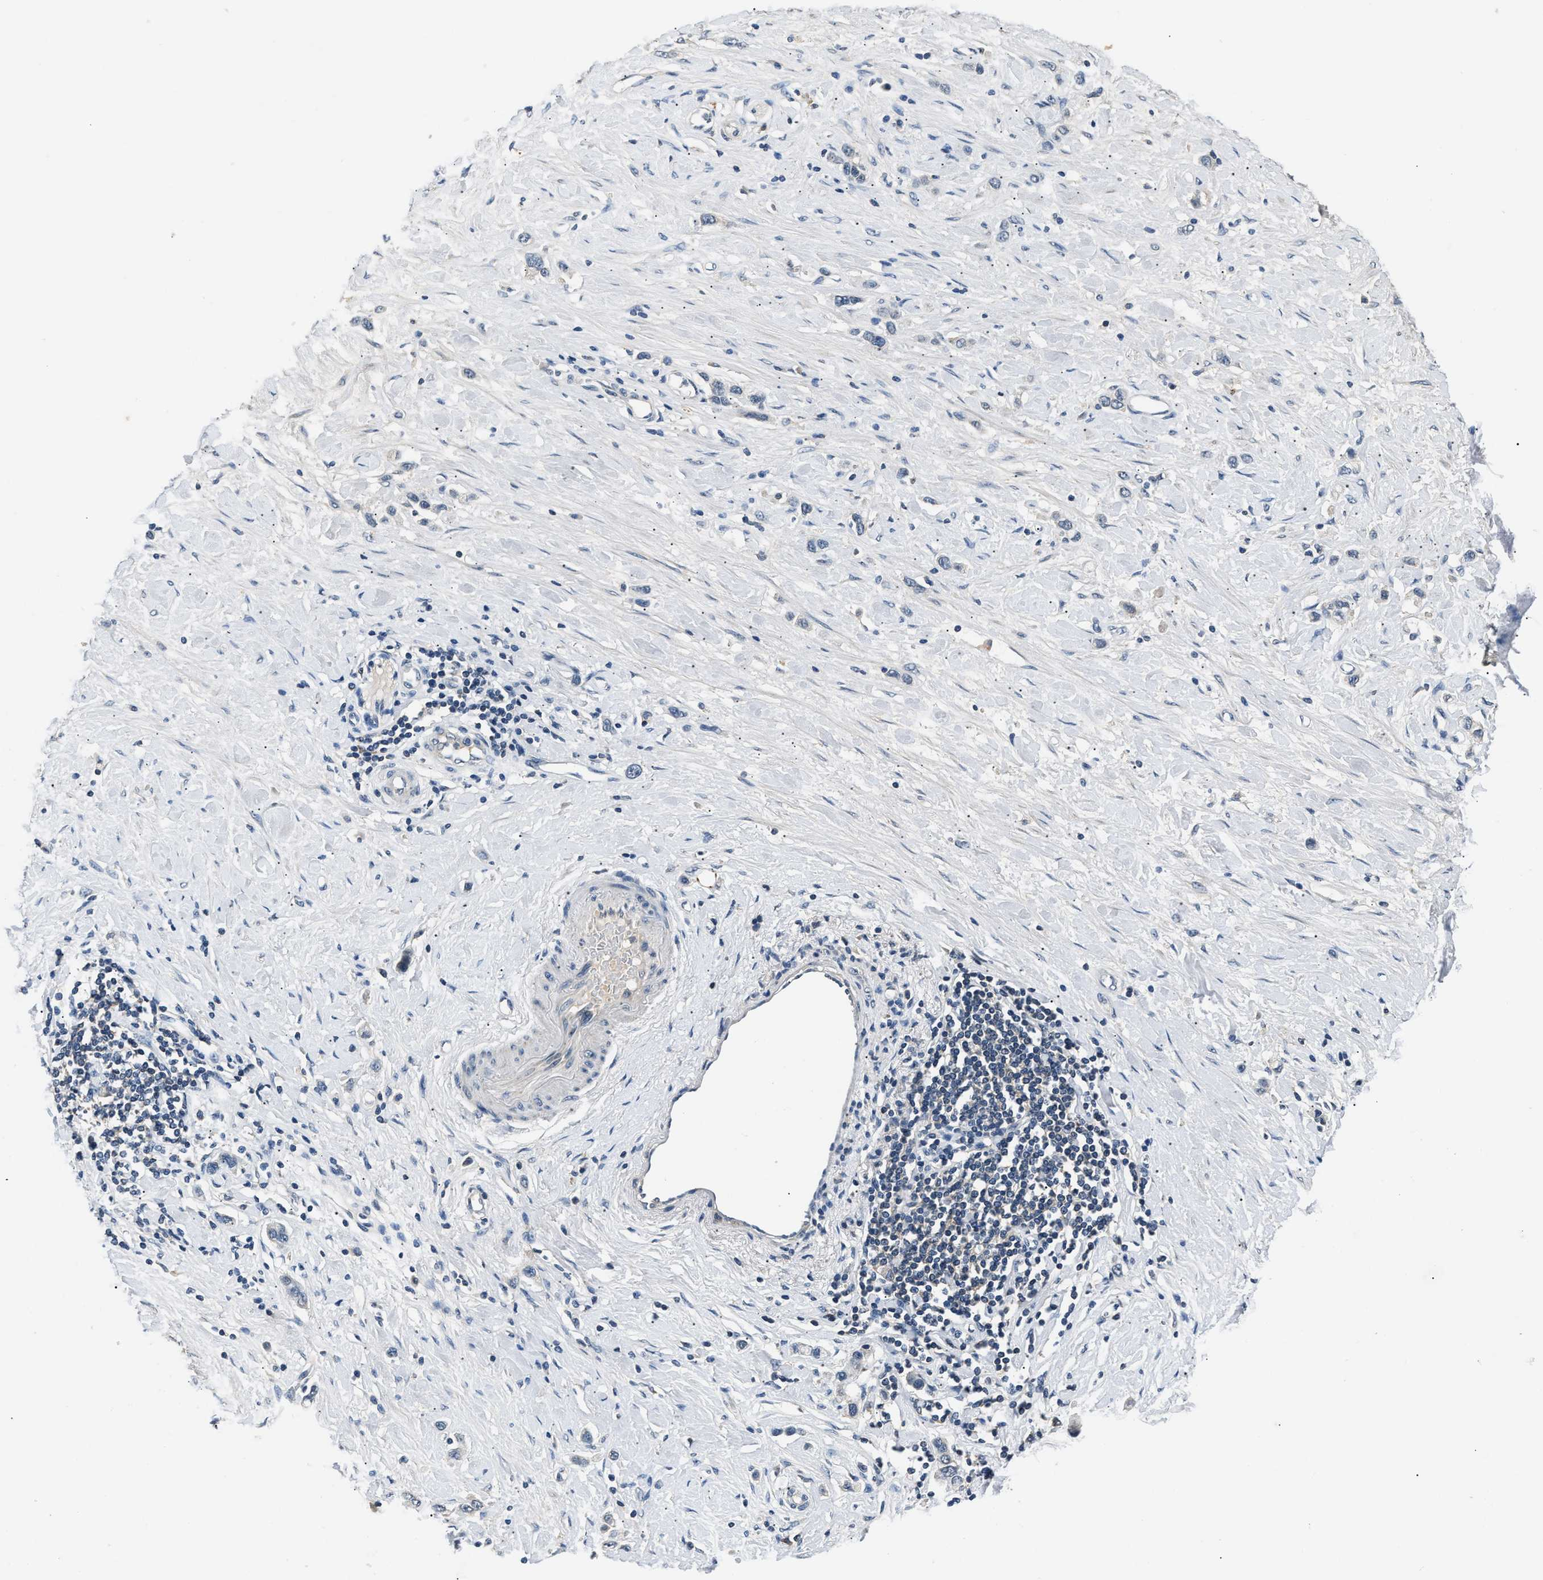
{"staining": {"intensity": "negative", "quantity": "none", "location": "none"}, "tissue": "stomach cancer", "cell_type": "Tumor cells", "image_type": "cancer", "snomed": [{"axis": "morphology", "description": "Adenocarcinoma, NOS"}, {"axis": "topography", "description": "Stomach"}], "caption": "IHC image of human stomach adenocarcinoma stained for a protein (brown), which exhibits no staining in tumor cells.", "gene": "INHA", "patient": {"sex": "female", "age": 65}}